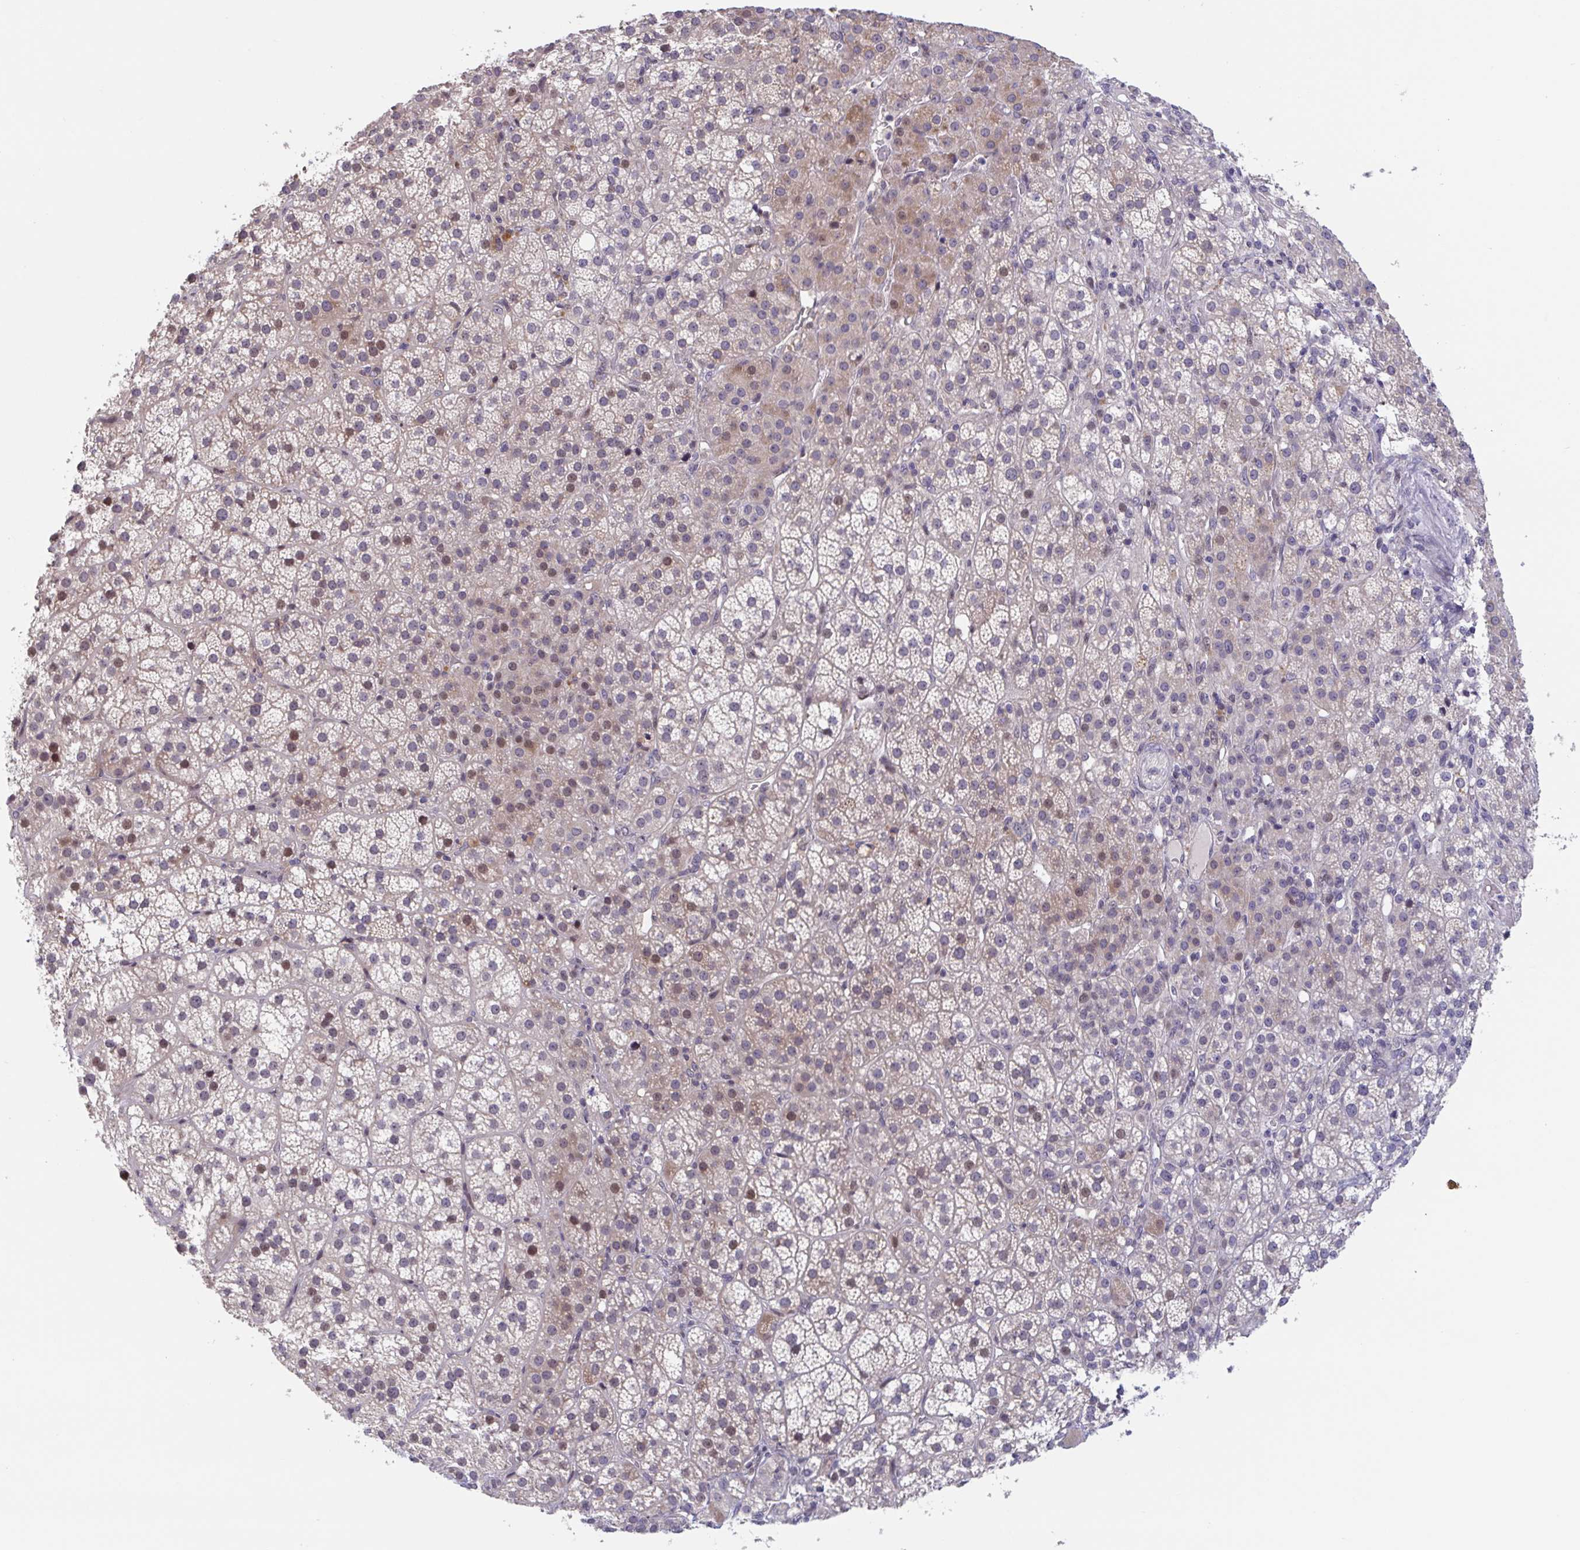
{"staining": {"intensity": "moderate", "quantity": "25%-75%", "location": "cytoplasmic/membranous,nuclear"}, "tissue": "adrenal gland", "cell_type": "Glandular cells", "image_type": "normal", "snomed": [{"axis": "morphology", "description": "Normal tissue, NOS"}, {"axis": "topography", "description": "Adrenal gland"}], "caption": "Adrenal gland was stained to show a protein in brown. There is medium levels of moderate cytoplasmic/membranous,nuclear staining in about 25%-75% of glandular cells. (IHC, brightfield microscopy, high magnification).", "gene": "RIOK1", "patient": {"sex": "female", "age": 60}}